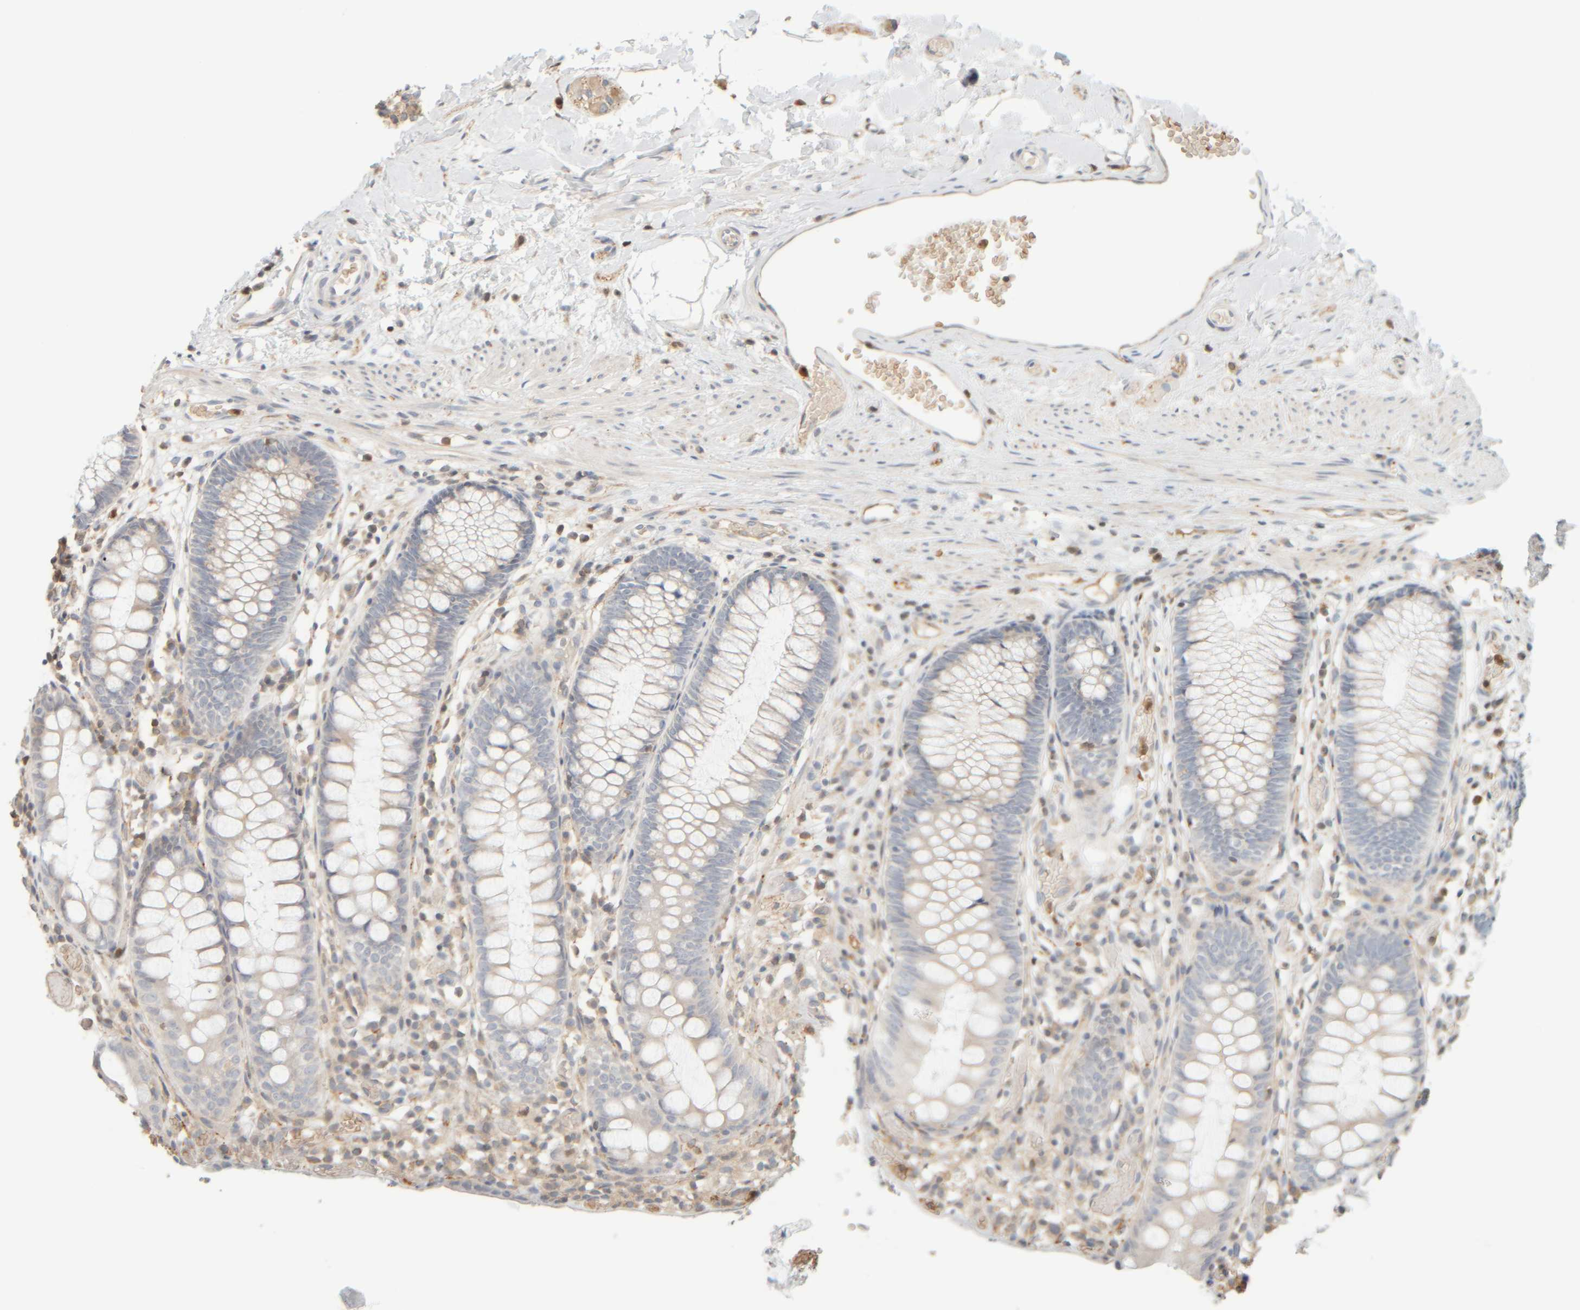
{"staining": {"intensity": "weak", "quantity": "25%-75%", "location": "cytoplasmic/membranous"}, "tissue": "colon", "cell_type": "Endothelial cells", "image_type": "normal", "snomed": [{"axis": "morphology", "description": "Normal tissue, NOS"}, {"axis": "topography", "description": "Colon"}], "caption": "DAB immunohistochemical staining of unremarkable colon exhibits weak cytoplasmic/membranous protein positivity in about 25%-75% of endothelial cells. Nuclei are stained in blue.", "gene": "AARSD1", "patient": {"sex": "male", "age": 14}}